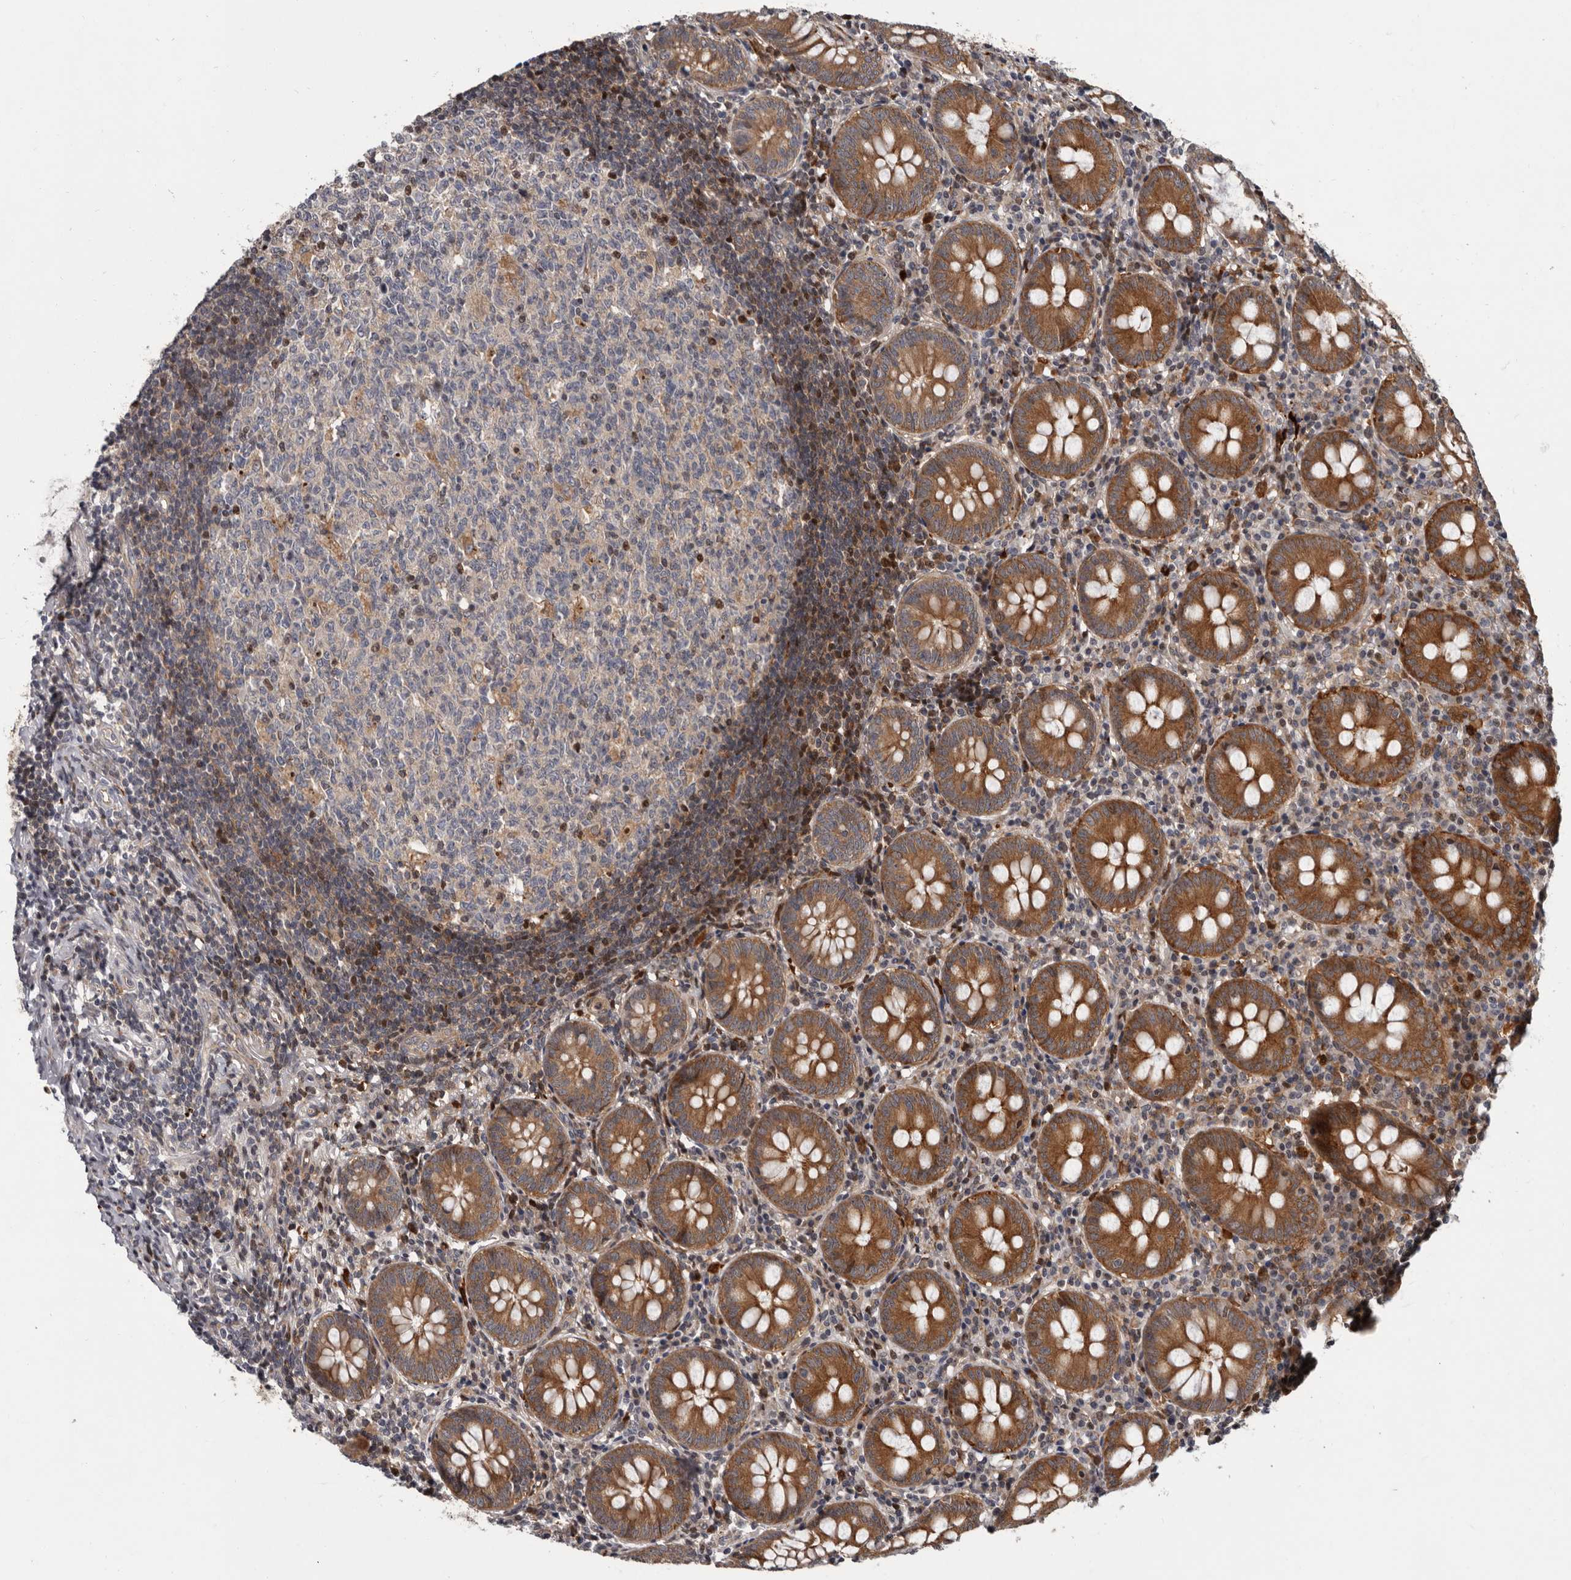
{"staining": {"intensity": "moderate", "quantity": ">75%", "location": "cytoplasmic/membranous"}, "tissue": "appendix", "cell_type": "Glandular cells", "image_type": "normal", "snomed": [{"axis": "morphology", "description": "Normal tissue, NOS"}, {"axis": "topography", "description": "Appendix"}], "caption": "A brown stain labels moderate cytoplasmic/membranous staining of a protein in glandular cells of benign human appendix.", "gene": "FGFR4", "patient": {"sex": "female", "age": 54}}